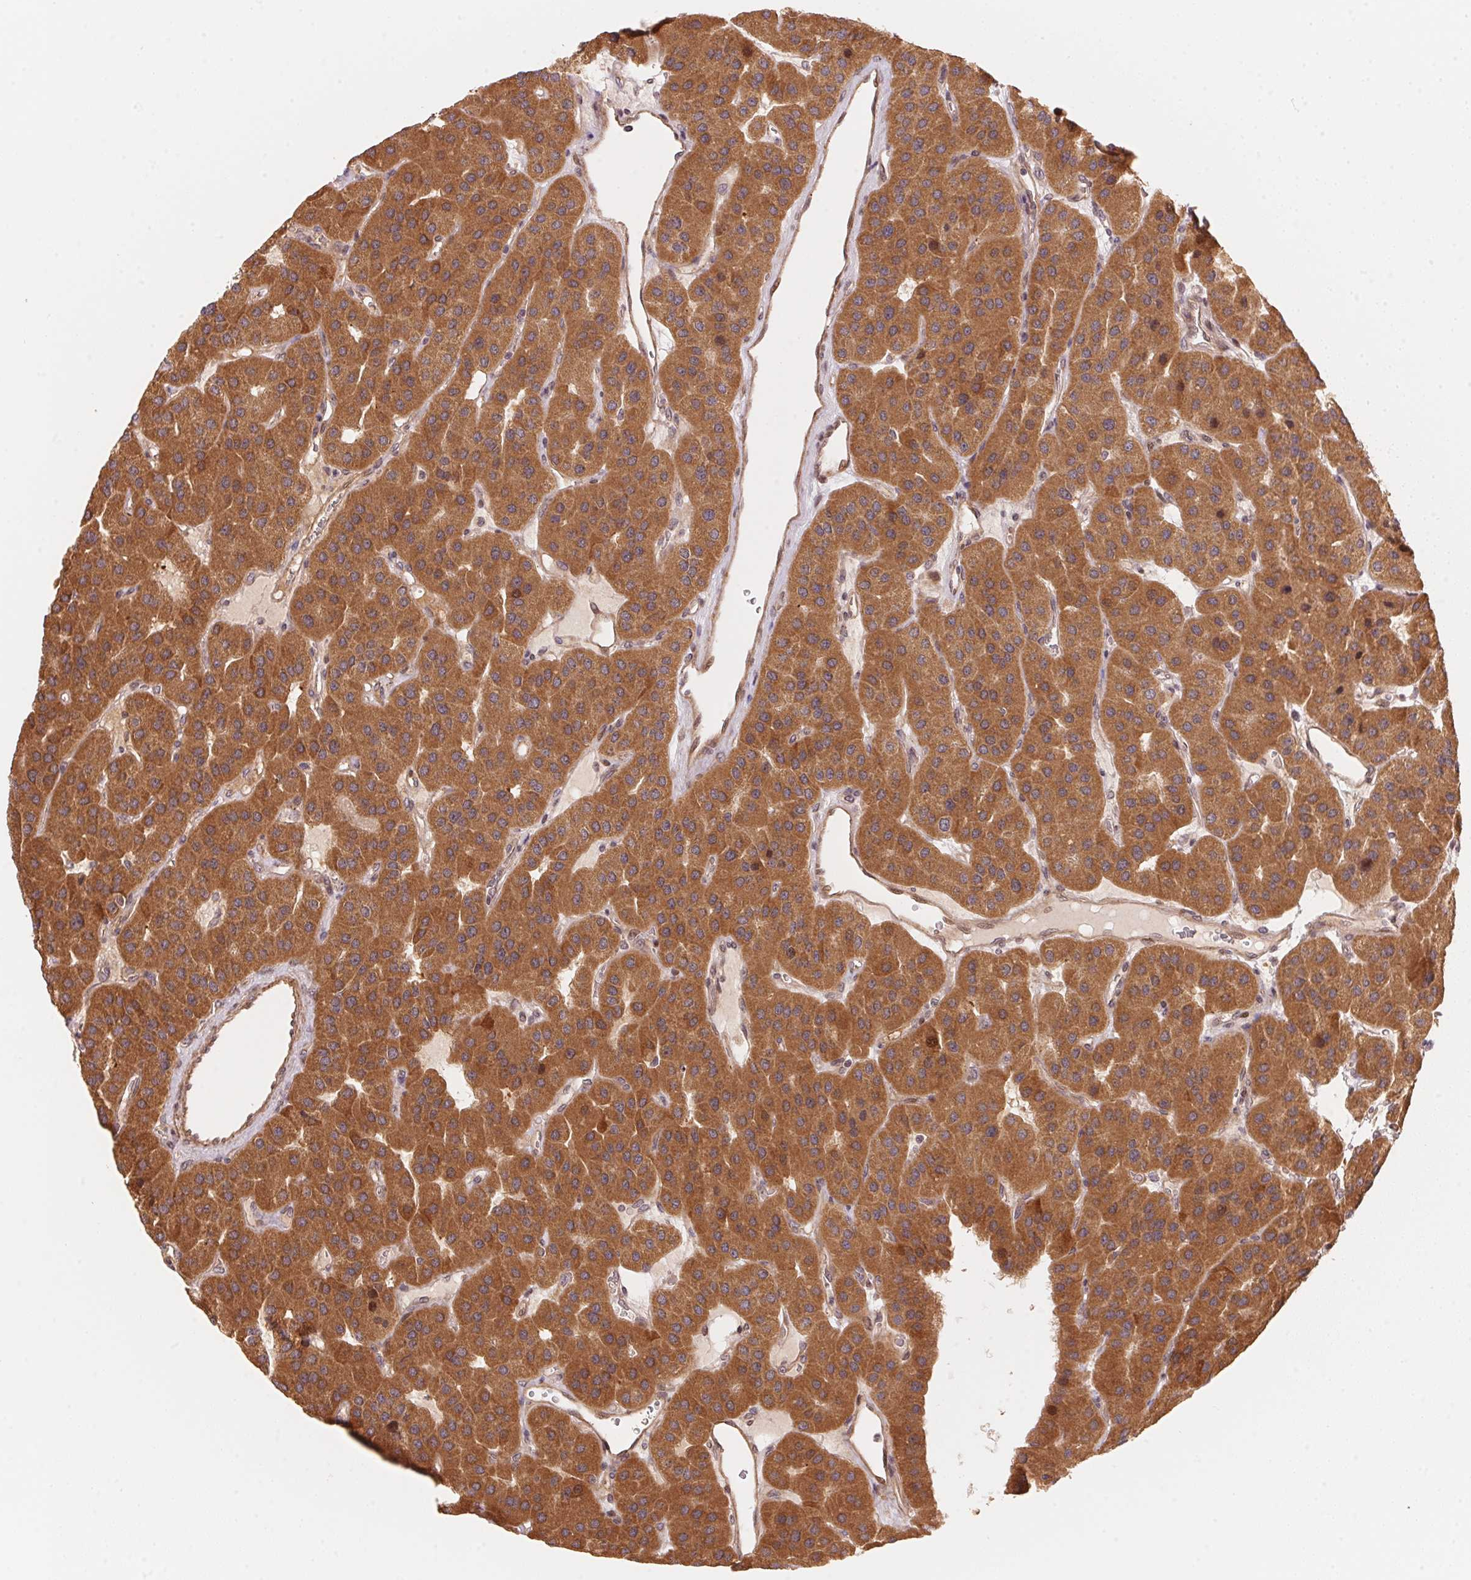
{"staining": {"intensity": "strong", "quantity": ">75%", "location": "cytoplasmic/membranous"}, "tissue": "parathyroid gland", "cell_type": "Glandular cells", "image_type": "normal", "snomed": [{"axis": "morphology", "description": "Normal tissue, NOS"}, {"axis": "morphology", "description": "Adenoma, NOS"}, {"axis": "topography", "description": "Parathyroid gland"}], "caption": "Immunohistochemical staining of normal human parathyroid gland reveals >75% levels of strong cytoplasmic/membranous protein staining in approximately >75% of glandular cells.", "gene": "TNIP2", "patient": {"sex": "female", "age": 86}}